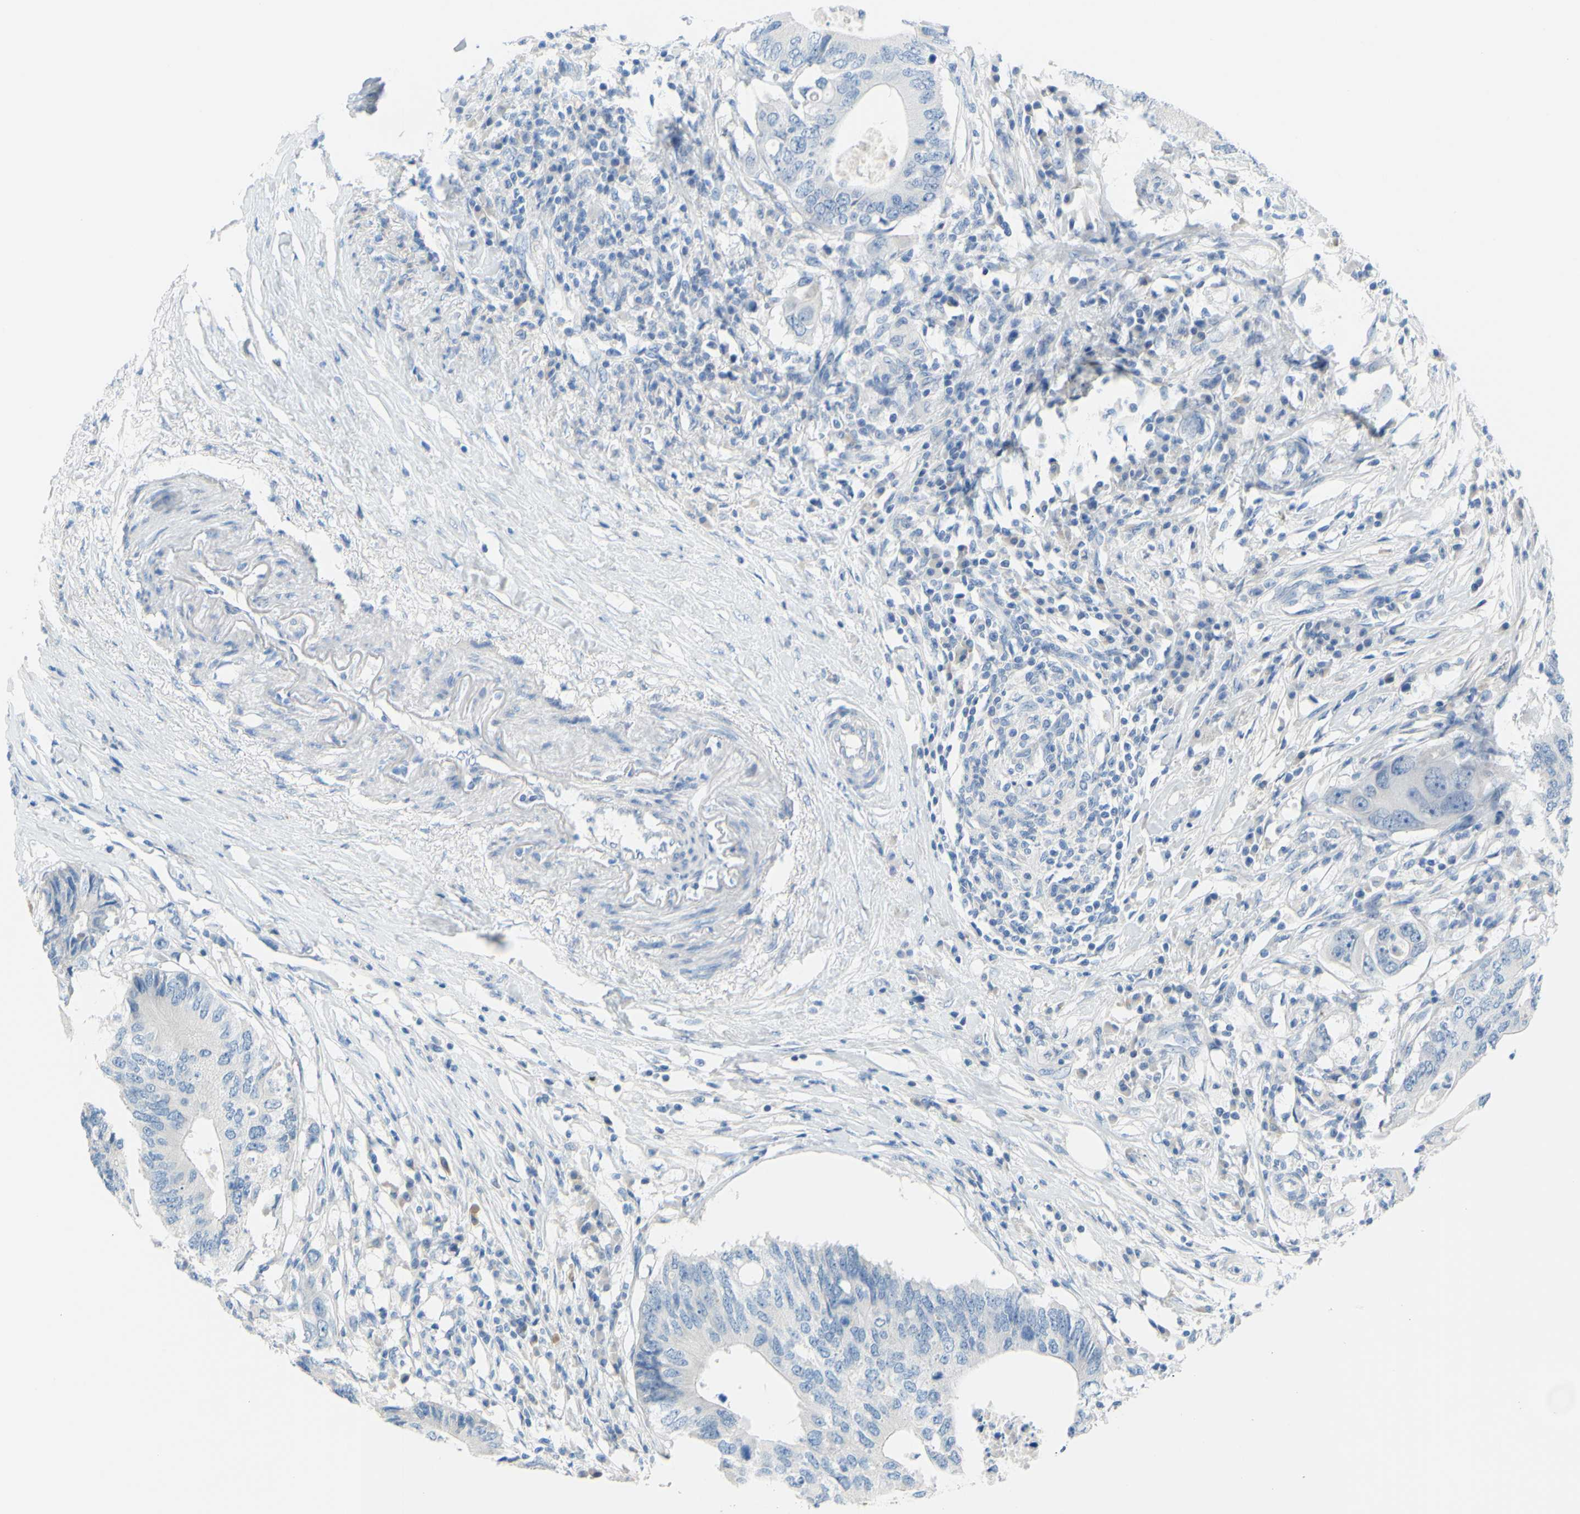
{"staining": {"intensity": "negative", "quantity": "none", "location": "none"}, "tissue": "colorectal cancer", "cell_type": "Tumor cells", "image_type": "cancer", "snomed": [{"axis": "morphology", "description": "Adenocarcinoma, NOS"}, {"axis": "topography", "description": "Colon"}], "caption": "Immunohistochemical staining of colorectal cancer exhibits no significant staining in tumor cells.", "gene": "SLC1A2", "patient": {"sex": "male", "age": 71}}